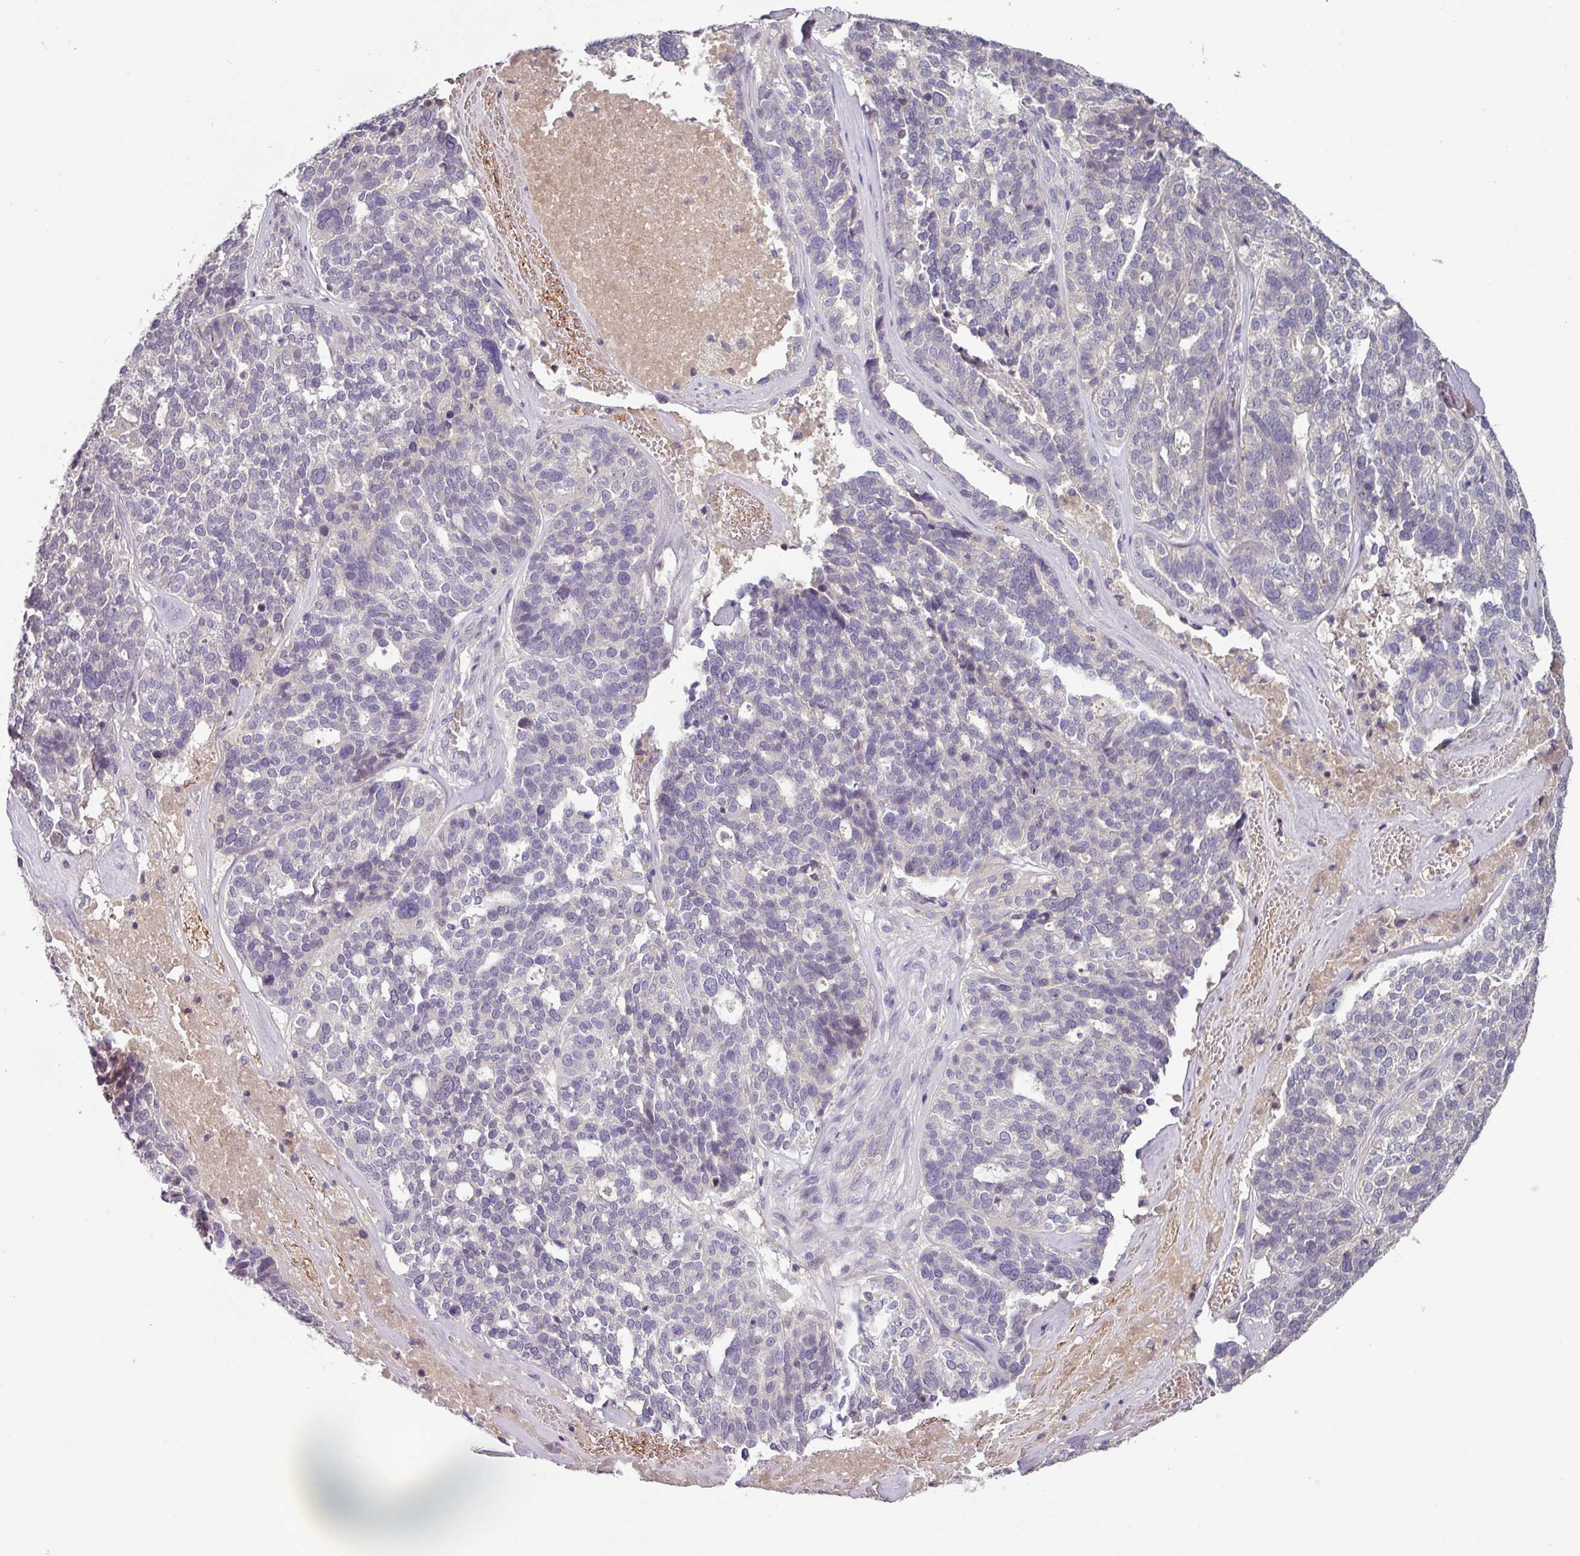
{"staining": {"intensity": "negative", "quantity": "none", "location": "none"}, "tissue": "ovarian cancer", "cell_type": "Tumor cells", "image_type": "cancer", "snomed": [{"axis": "morphology", "description": "Cystadenocarcinoma, serous, NOS"}, {"axis": "topography", "description": "Ovary"}], "caption": "There is no significant expression in tumor cells of ovarian cancer (serous cystadenocarcinoma).", "gene": "SLC5A10", "patient": {"sex": "female", "age": 59}}